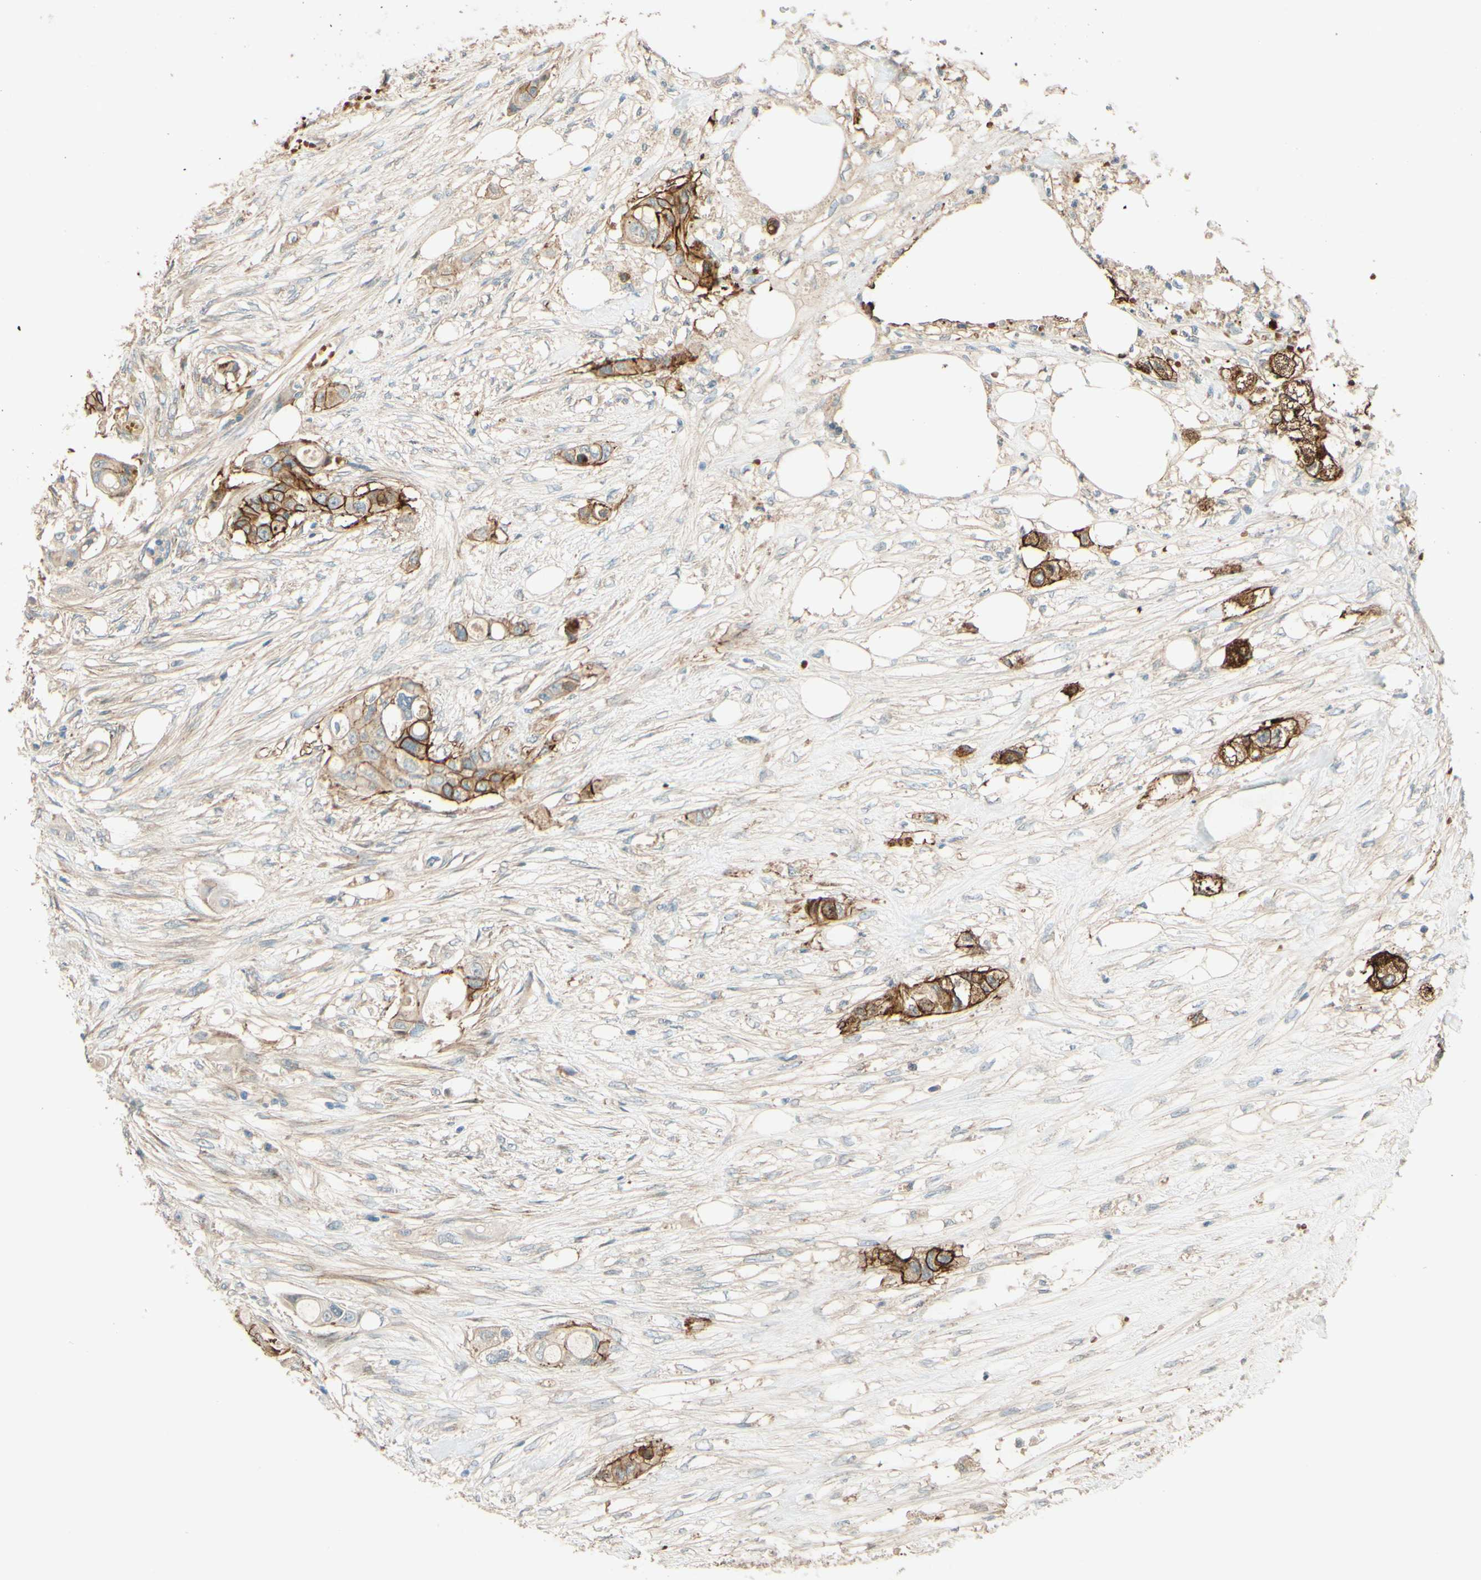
{"staining": {"intensity": "strong", "quantity": ">75%", "location": "cytoplasmic/membranous"}, "tissue": "colorectal cancer", "cell_type": "Tumor cells", "image_type": "cancer", "snomed": [{"axis": "morphology", "description": "Adenocarcinoma, NOS"}, {"axis": "topography", "description": "Colon"}], "caption": "Immunohistochemical staining of human adenocarcinoma (colorectal) demonstrates high levels of strong cytoplasmic/membranous staining in about >75% of tumor cells.", "gene": "ADAM17", "patient": {"sex": "female", "age": 57}}